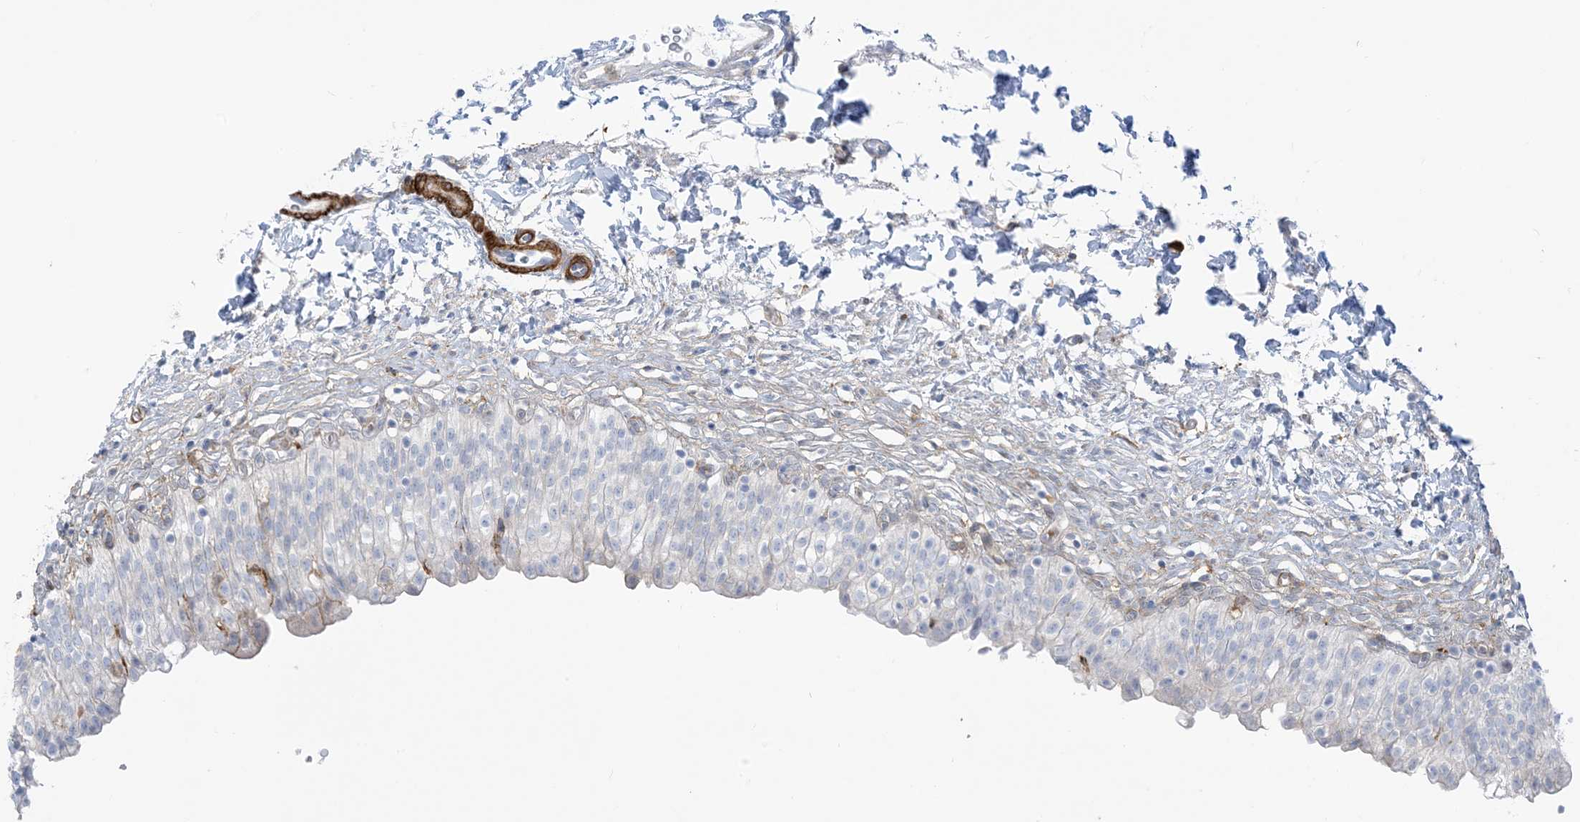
{"staining": {"intensity": "negative", "quantity": "none", "location": "none"}, "tissue": "urinary bladder", "cell_type": "Urothelial cells", "image_type": "normal", "snomed": [{"axis": "morphology", "description": "Normal tissue, NOS"}, {"axis": "topography", "description": "Urinary bladder"}], "caption": "This is an immunohistochemistry histopathology image of benign human urinary bladder. There is no positivity in urothelial cells.", "gene": "ICMT", "patient": {"sex": "male", "age": 55}}